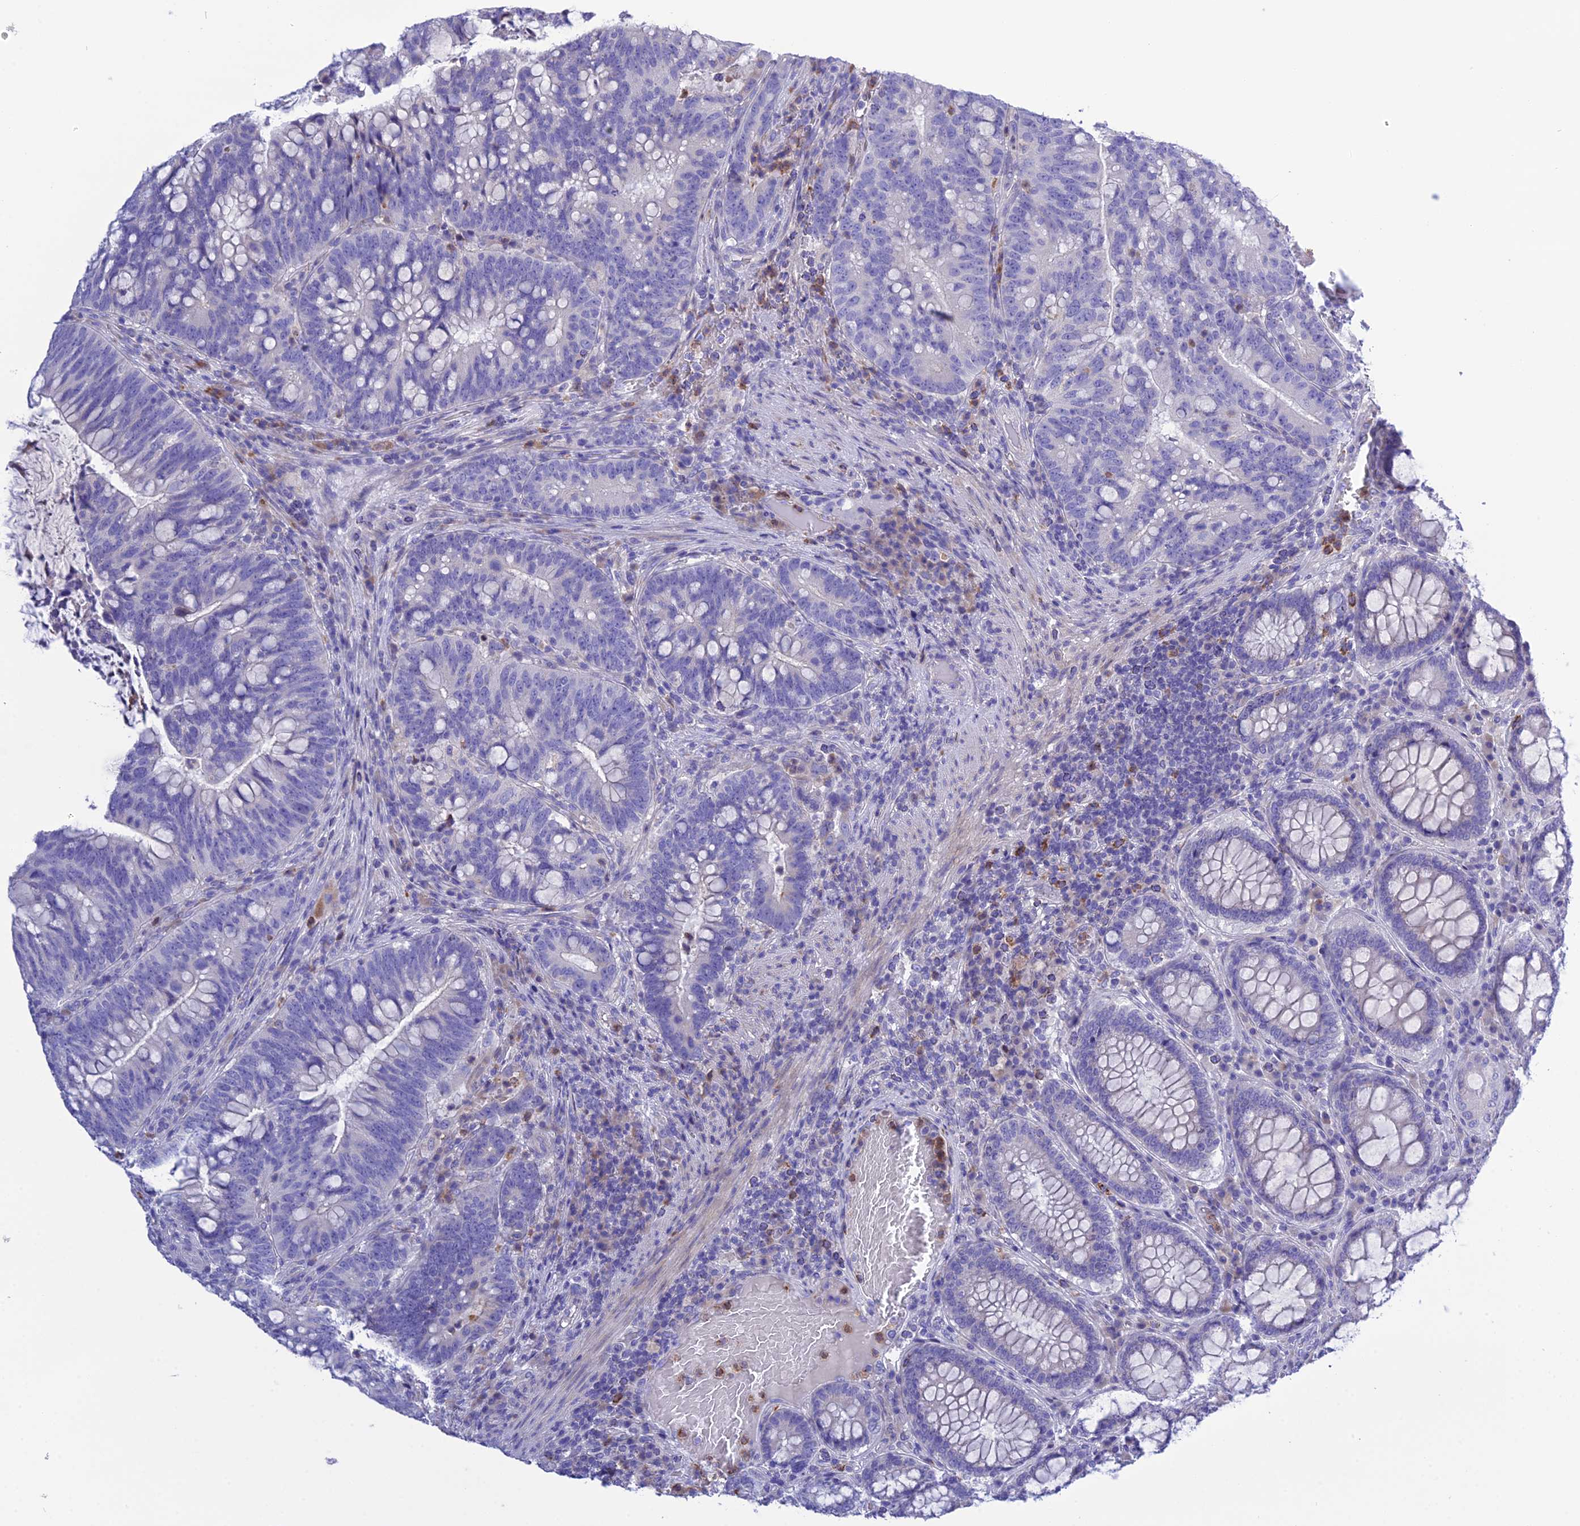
{"staining": {"intensity": "negative", "quantity": "none", "location": "none"}, "tissue": "colorectal cancer", "cell_type": "Tumor cells", "image_type": "cancer", "snomed": [{"axis": "morphology", "description": "Adenocarcinoma, NOS"}, {"axis": "topography", "description": "Colon"}], "caption": "Human colorectal cancer (adenocarcinoma) stained for a protein using IHC shows no expression in tumor cells.", "gene": "KIAA0408", "patient": {"sex": "female", "age": 66}}